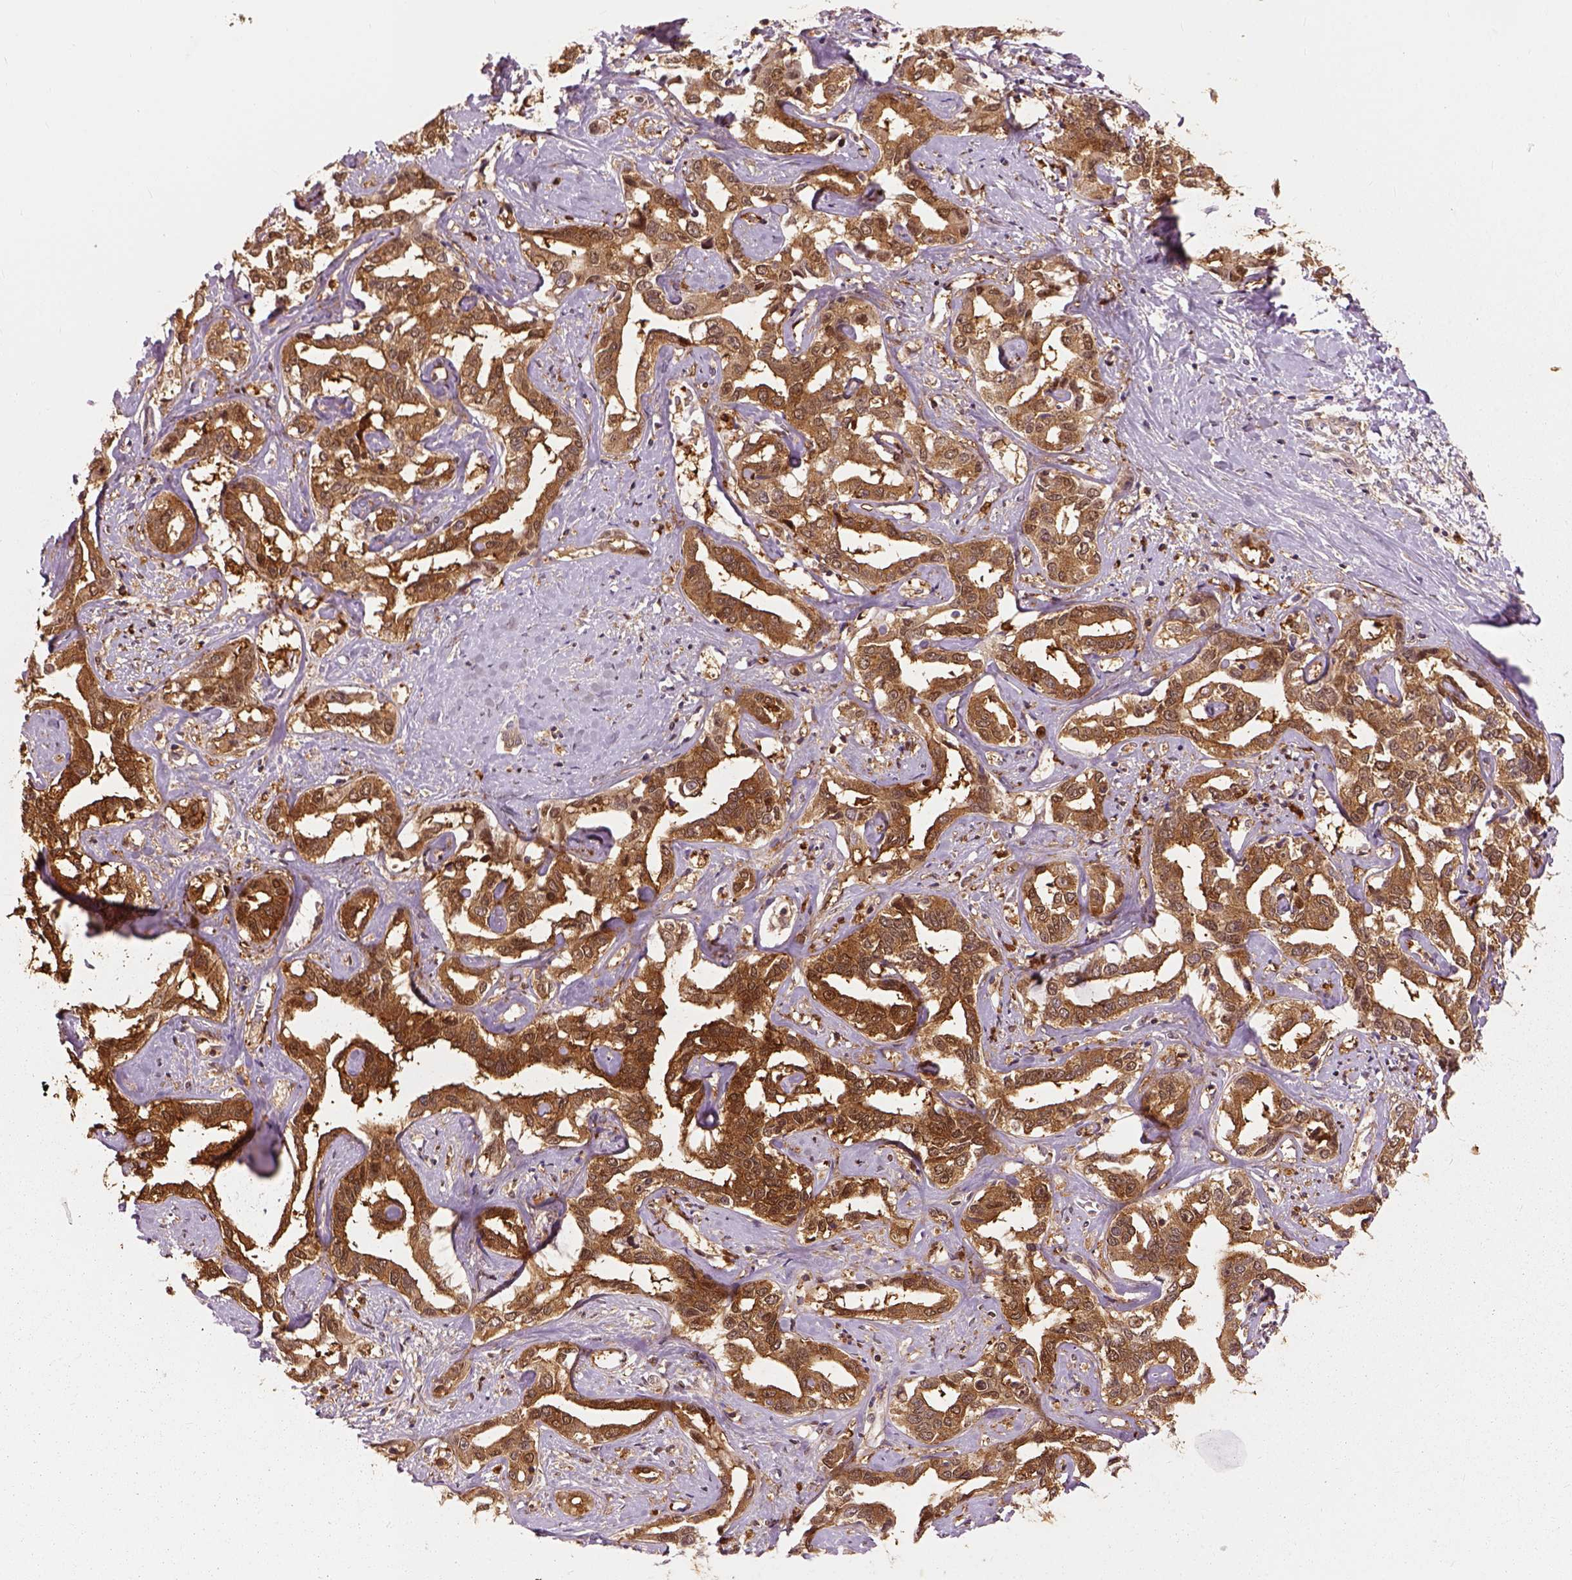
{"staining": {"intensity": "moderate", "quantity": ">75%", "location": "cytoplasmic/membranous"}, "tissue": "liver cancer", "cell_type": "Tumor cells", "image_type": "cancer", "snomed": [{"axis": "morphology", "description": "Cholangiocarcinoma"}, {"axis": "topography", "description": "Liver"}], "caption": "Brown immunohistochemical staining in cholangiocarcinoma (liver) displays moderate cytoplasmic/membranous expression in about >75% of tumor cells.", "gene": "GPI", "patient": {"sex": "male", "age": 59}}